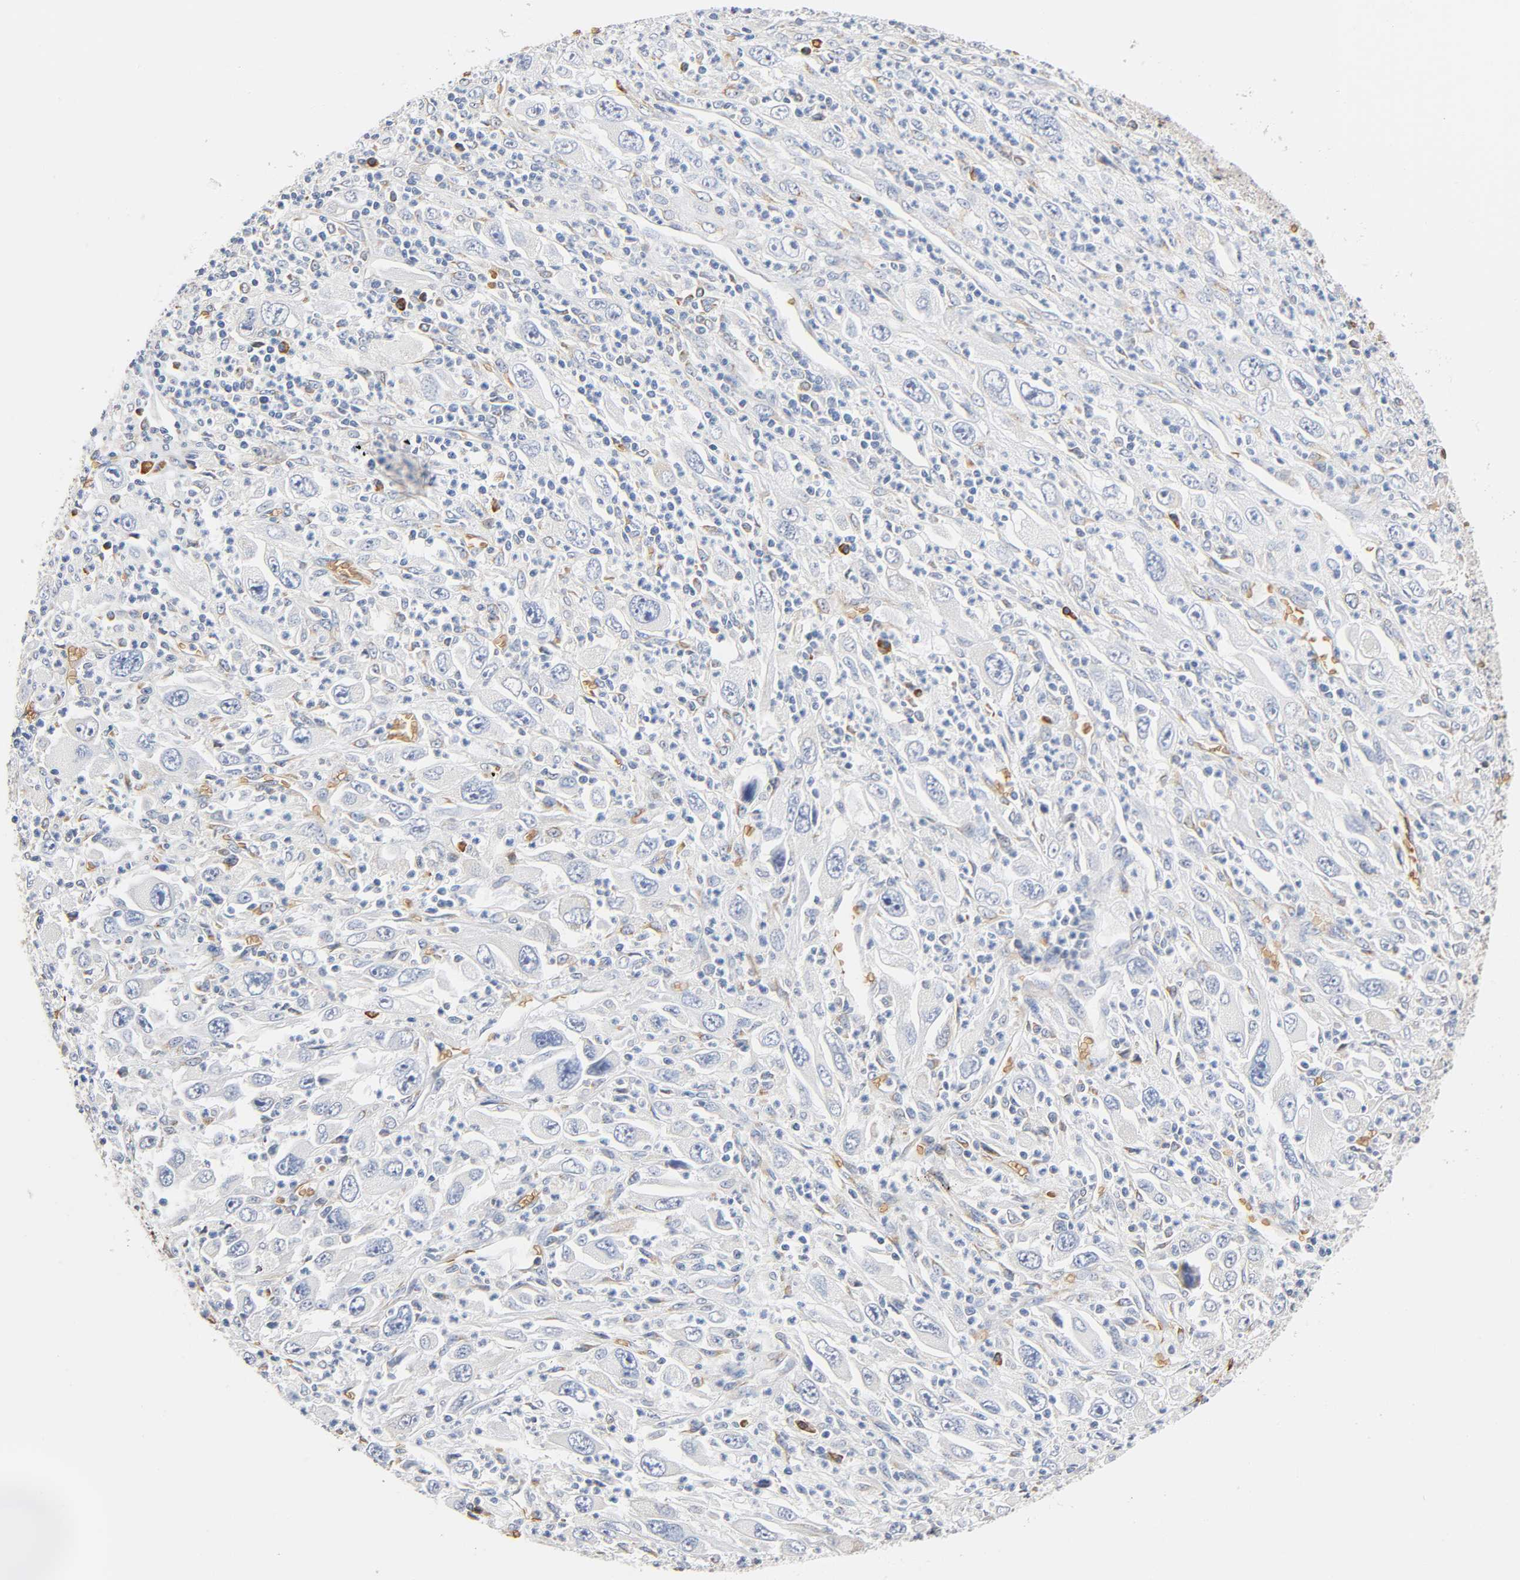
{"staining": {"intensity": "negative", "quantity": "none", "location": "none"}, "tissue": "melanoma", "cell_type": "Tumor cells", "image_type": "cancer", "snomed": [{"axis": "morphology", "description": "Malignant melanoma, Metastatic site"}, {"axis": "topography", "description": "Skin"}], "caption": "An immunohistochemistry photomicrograph of malignant melanoma (metastatic site) is shown. There is no staining in tumor cells of malignant melanoma (metastatic site).", "gene": "UCKL1", "patient": {"sex": "female", "age": 56}}